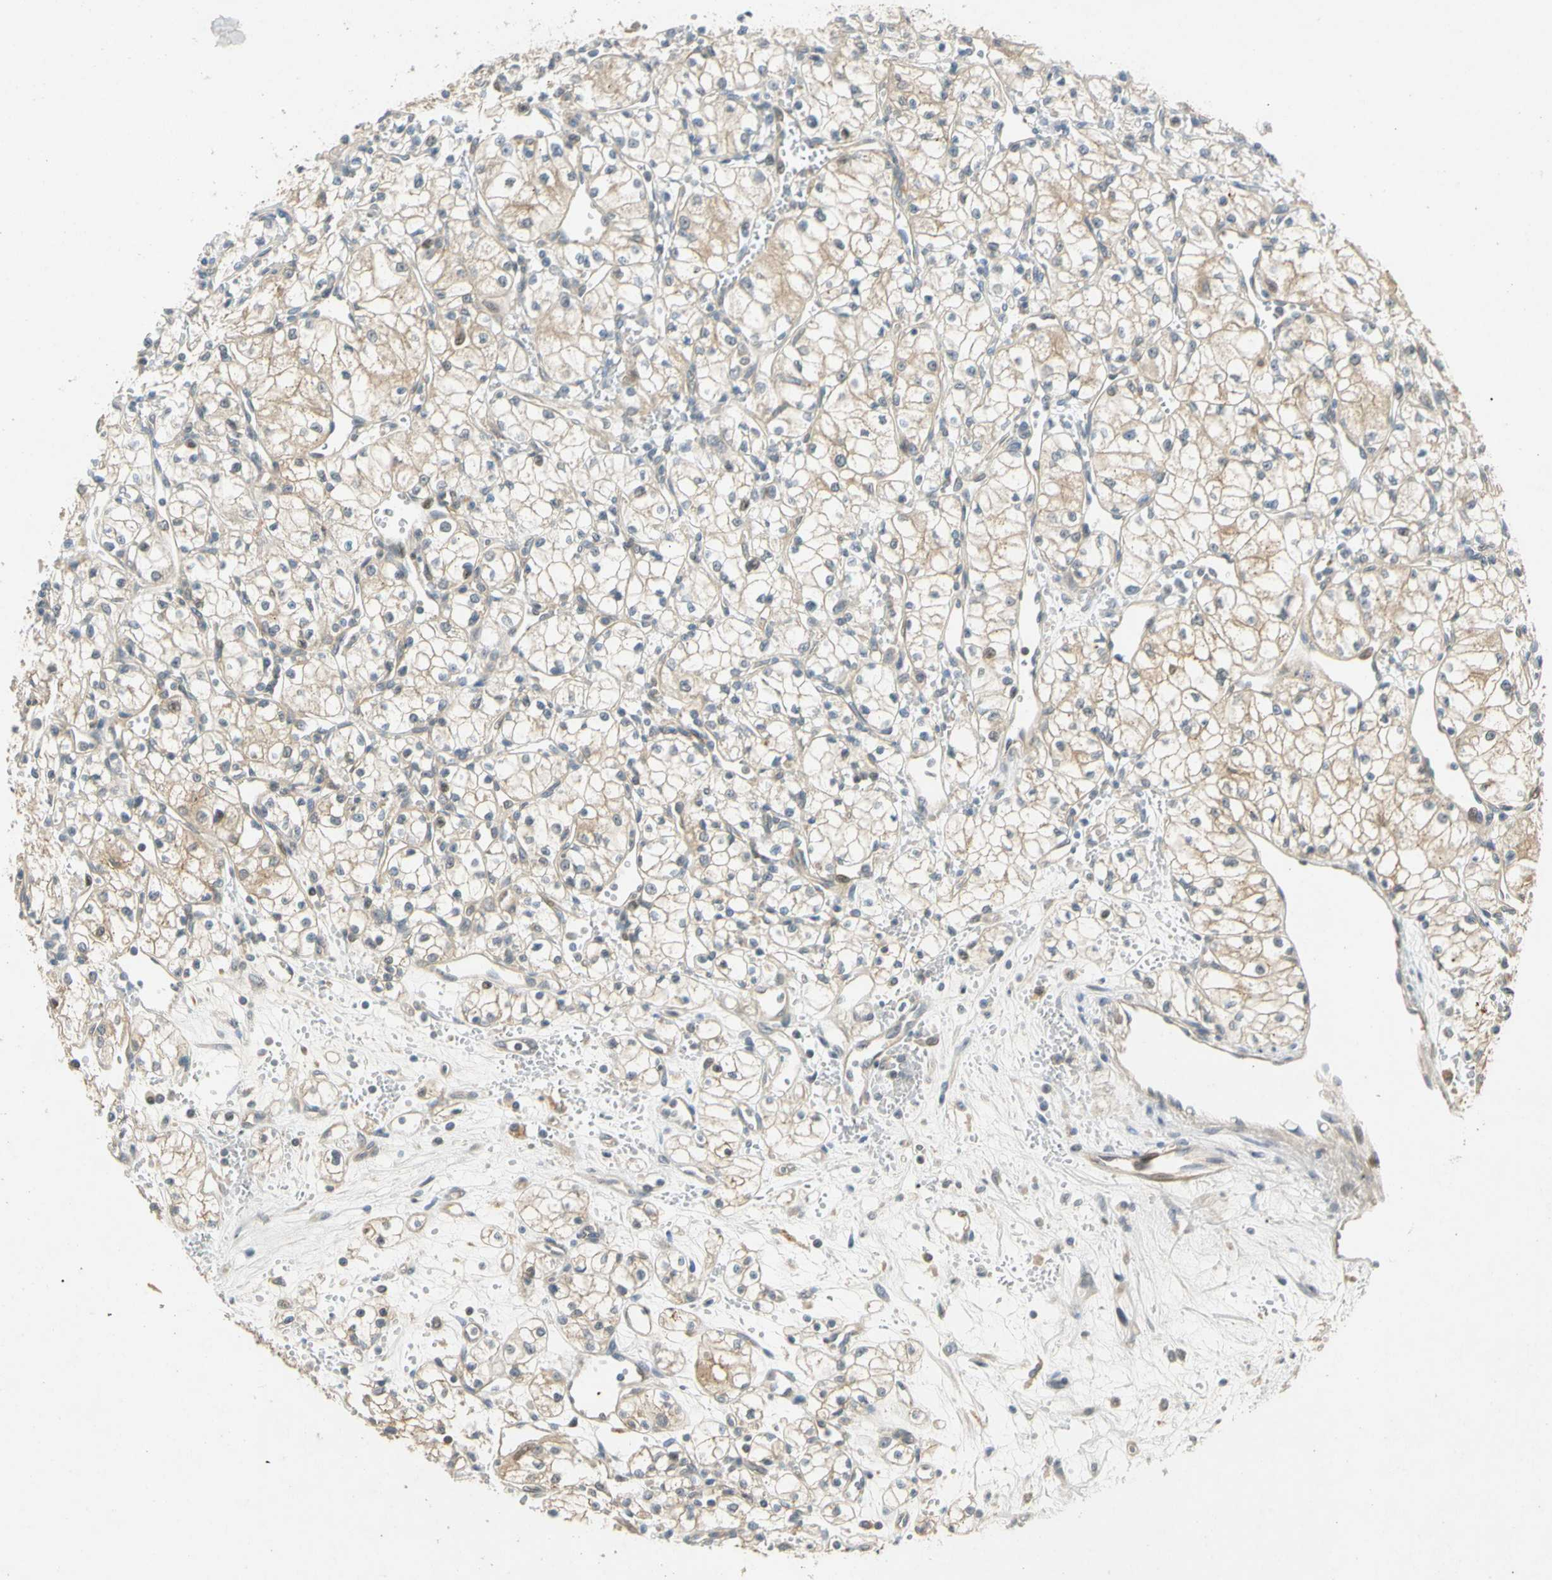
{"staining": {"intensity": "weak", "quantity": "25%-75%", "location": "cytoplasmic/membranous"}, "tissue": "renal cancer", "cell_type": "Tumor cells", "image_type": "cancer", "snomed": [{"axis": "morphology", "description": "Normal tissue, NOS"}, {"axis": "morphology", "description": "Adenocarcinoma, NOS"}, {"axis": "topography", "description": "Kidney"}], "caption": "This is a micrograph of IHC staining of renal cancer, which shows weak positivity in the cytoplasmic/membranous of tumor cells.", "gene": "GATD1", "patient": {"sex": "male", "age": 59}}